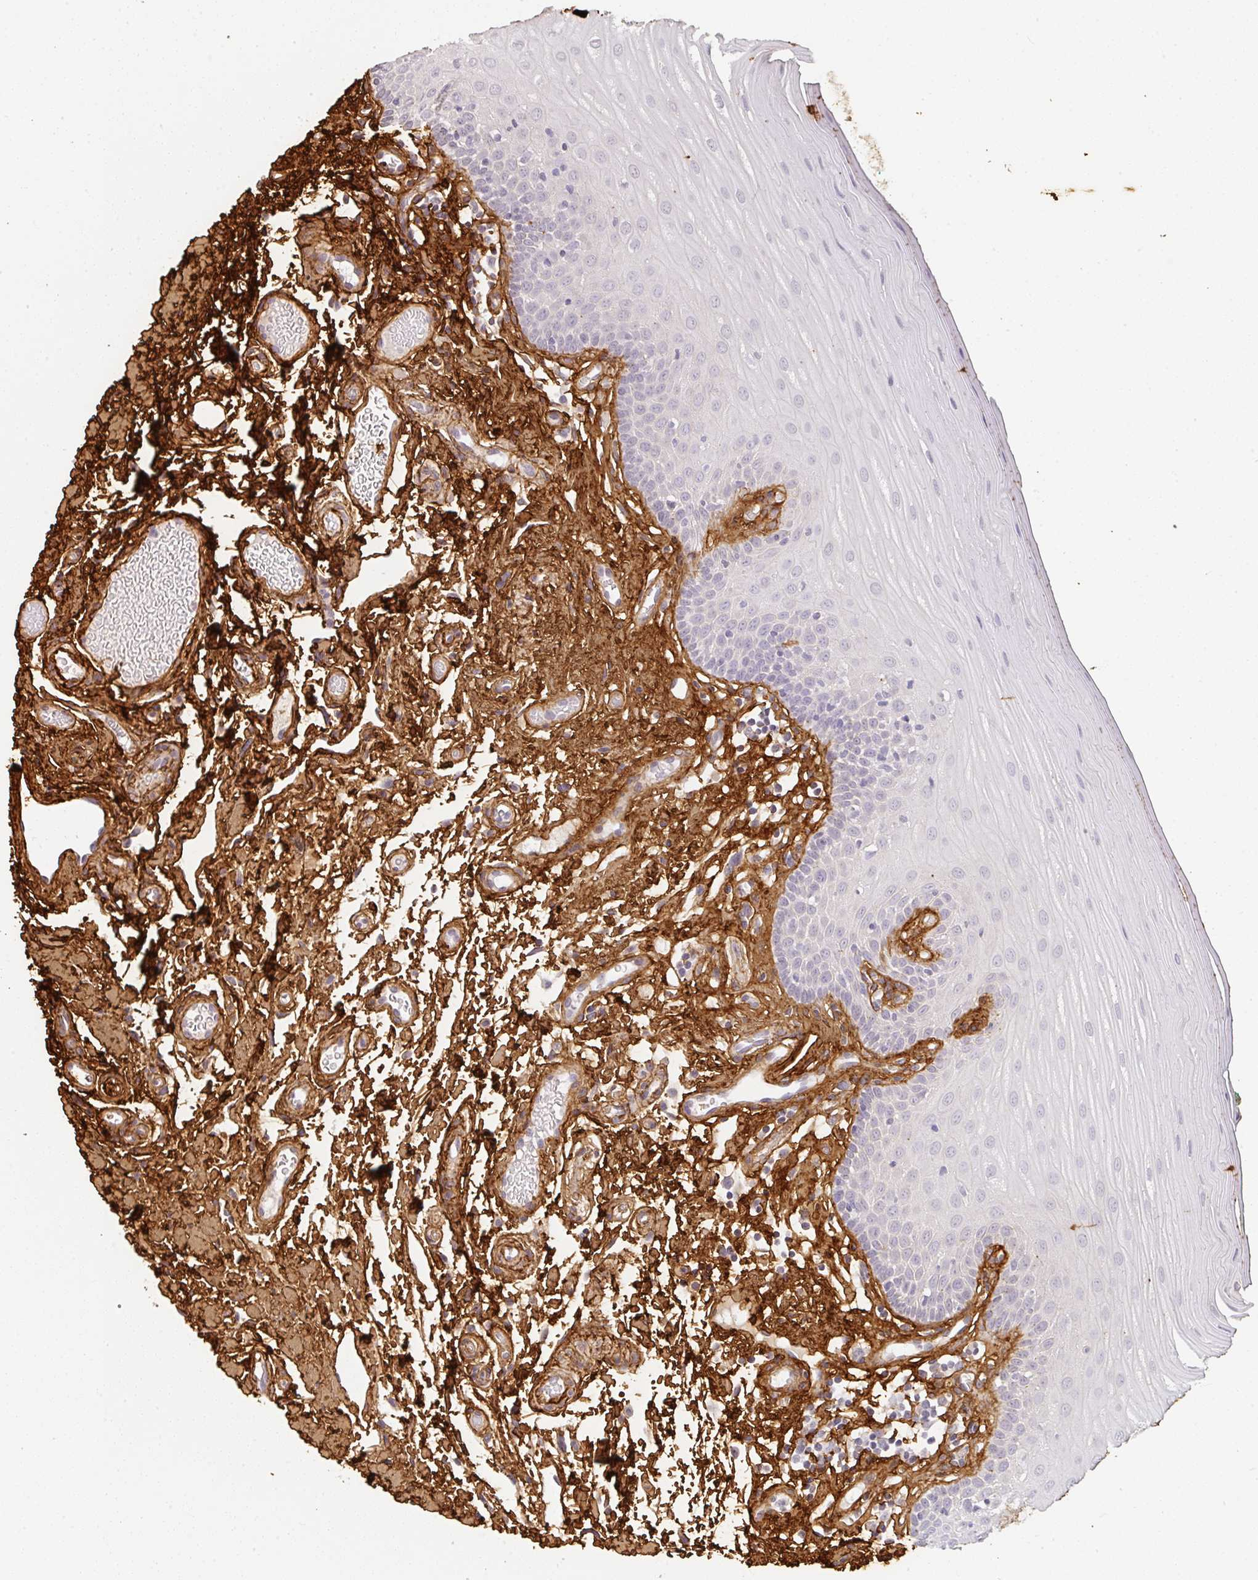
{"staining": {"intensity": "negative", "quantity": "none", "location": "none"}, "tissue": "oral mucosa", "cell_type": "Squamous epithelial cells", "image_type": "normal", "snomed": [{"axis": "morphology", "description": "Normal tissue, NOS"}, {"axis": "topography", "description": "Oral tissue"}, {"axis": "topography", "description": "Tounge, NOS"}, {"axis": "topography", "description": "Head-Neck"}], "caption": "Immunohistochemistry of unremarkable oral mucosa exhibits no expression in squamous epithelial cells. (Immunohistochemistry (ihc), brightfield microscopy, high magnification).", "gene": "COL3A1", "patient": {"sex": "female", "age": 84}}